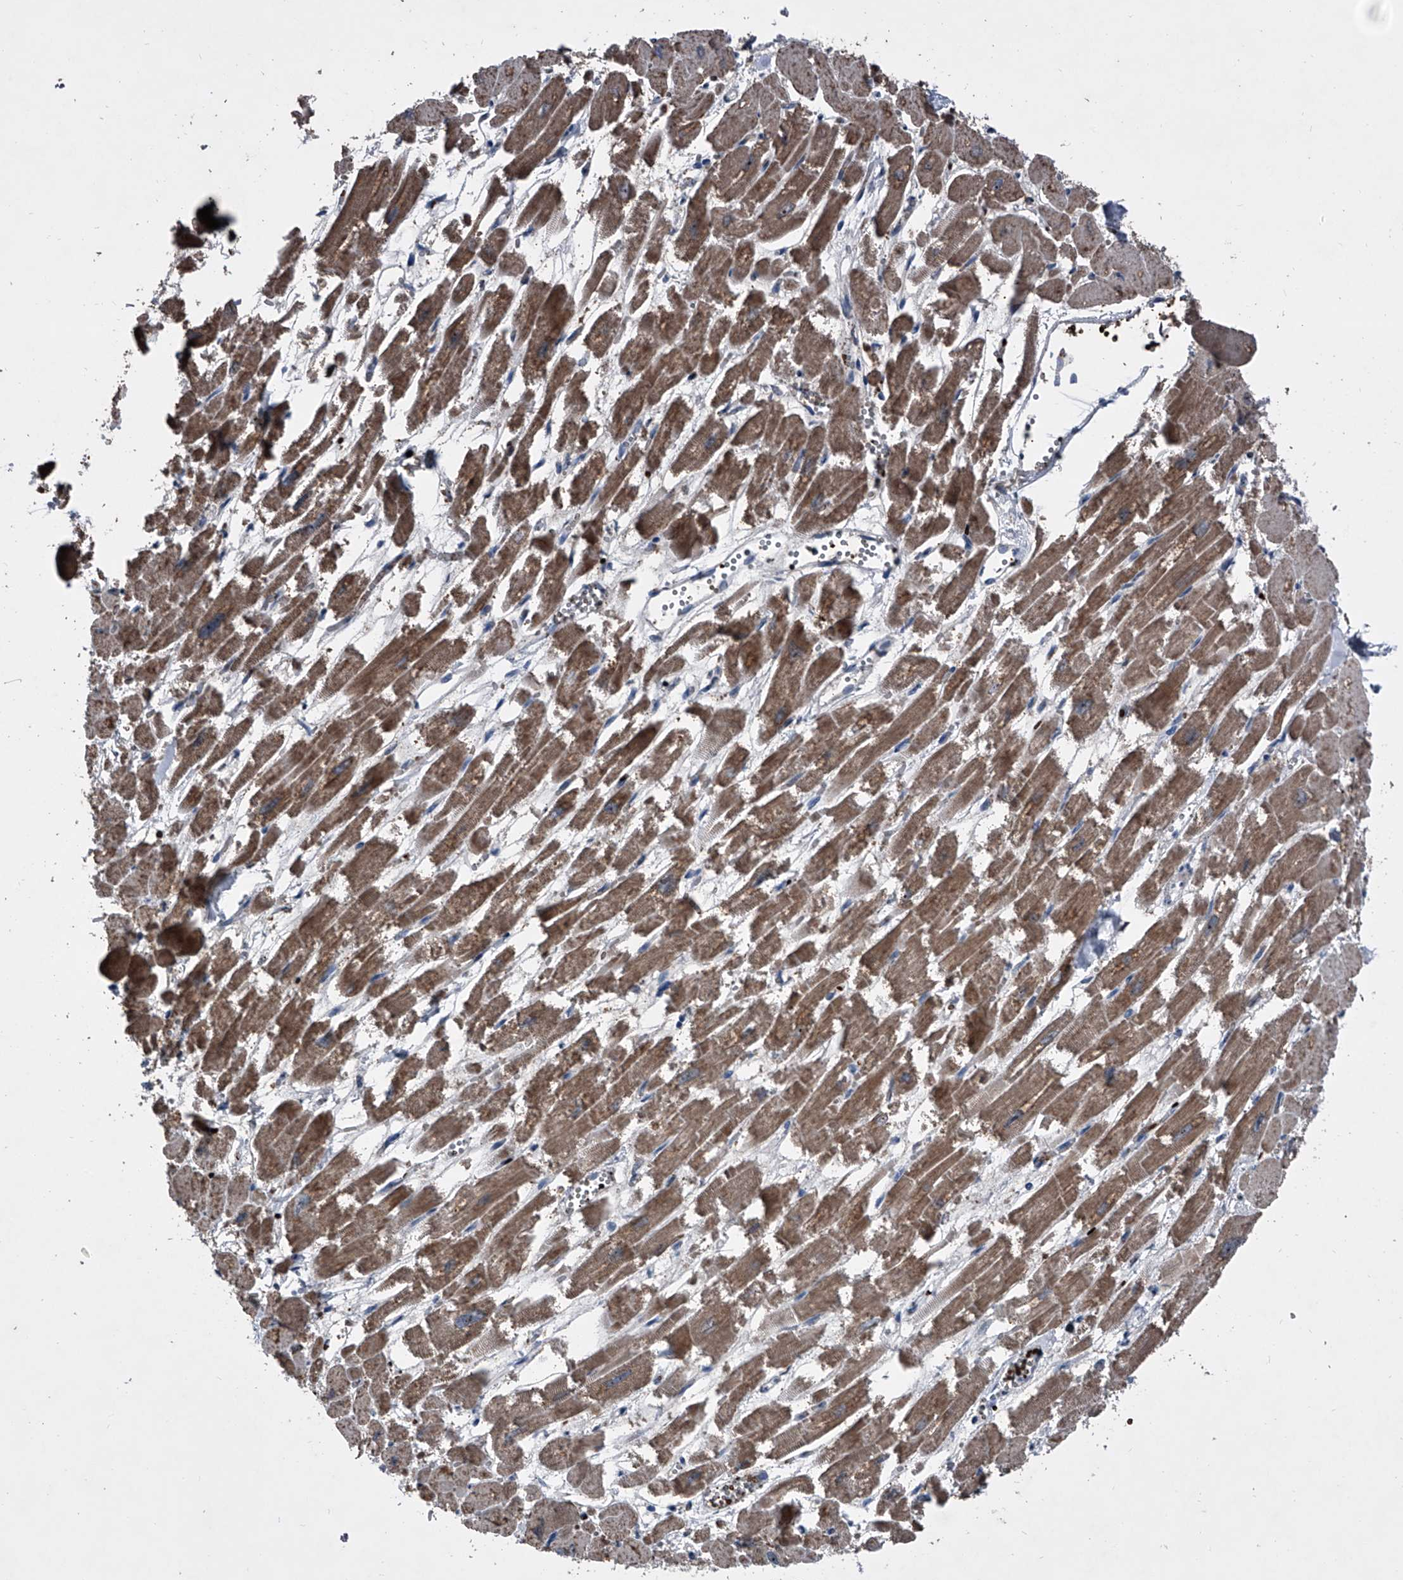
{"staining": {"intensity": "moderate", "quantity": "25%-75%", "location": "cytoplasmic/membranous"}, "tissue": "heart muscle", "cell_type": "Cardiomyocytes", "image_type": "normal", "snomed": [{"axis": "morphology", "description": "Normal tissue, NOS"}, {"axis": "topography", "description": "Heart"}], "caption": "Immunohistochemical staining of benign heart muscle reveals medium levels of moderate cytoplasmic/membranous positivity in approximately 25%-75% of cardiomyocytes.", "gene": "CEP85L", "patient": {"sex": "male", "age": 54}}